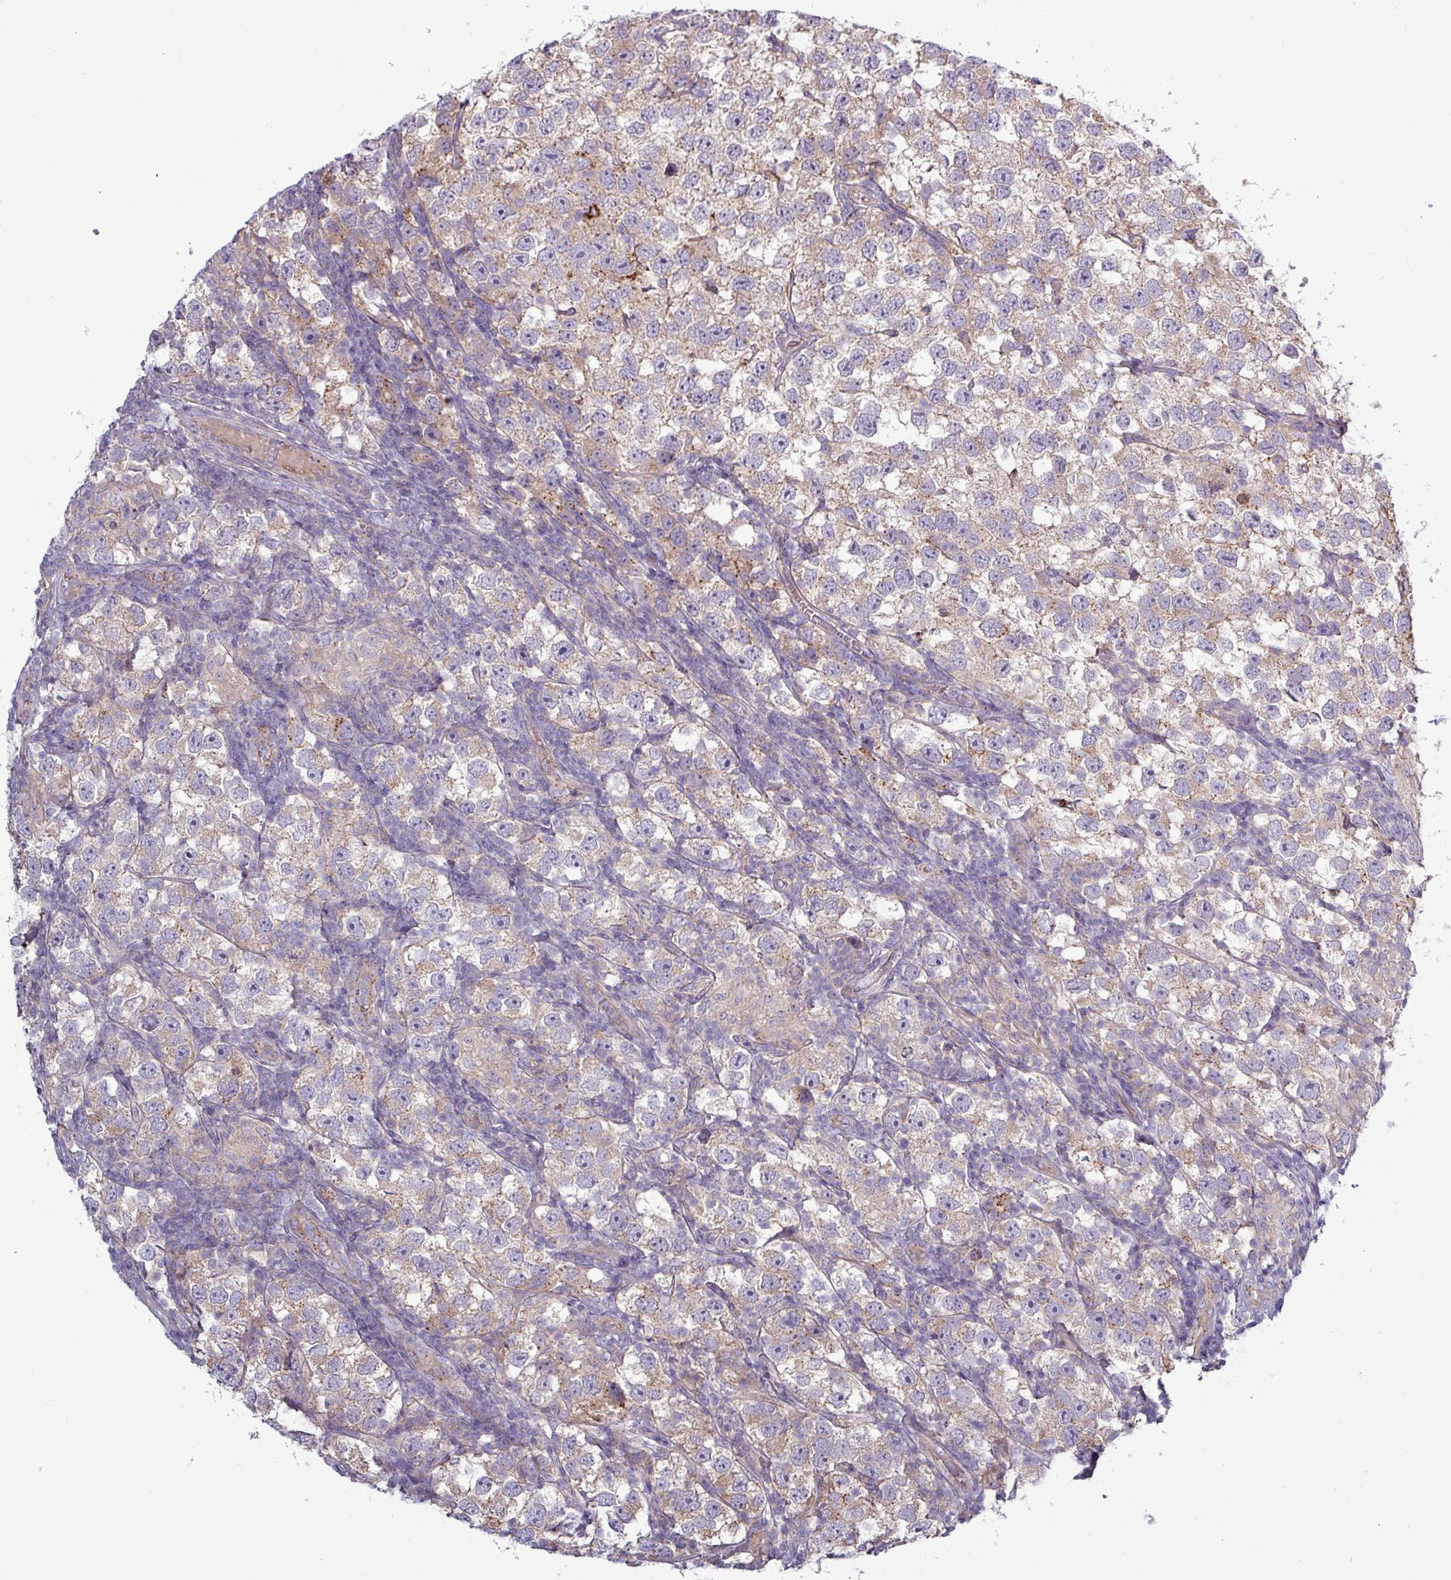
{"staining": {"intensity": "weak", "quantity": "25%-75%", "location": "cytoplasmic/membranous"}, "tissue": "testis cancer", "cell_type": "Tumor cells", "image_type": "cancer", "snomed": [{"axis": "morphology", "description": "Seminoma, NOS"}, {"axis": "topography", "description": "Testis"}], "caption": "Protein expression analysis of testis cancer (seminoma) exhibits weak cytoplasmic/membranous expression in about 25%-75% of tumor cells.", "gene": "PLIN2", "patient": {"sex": "male", "age": 26}}